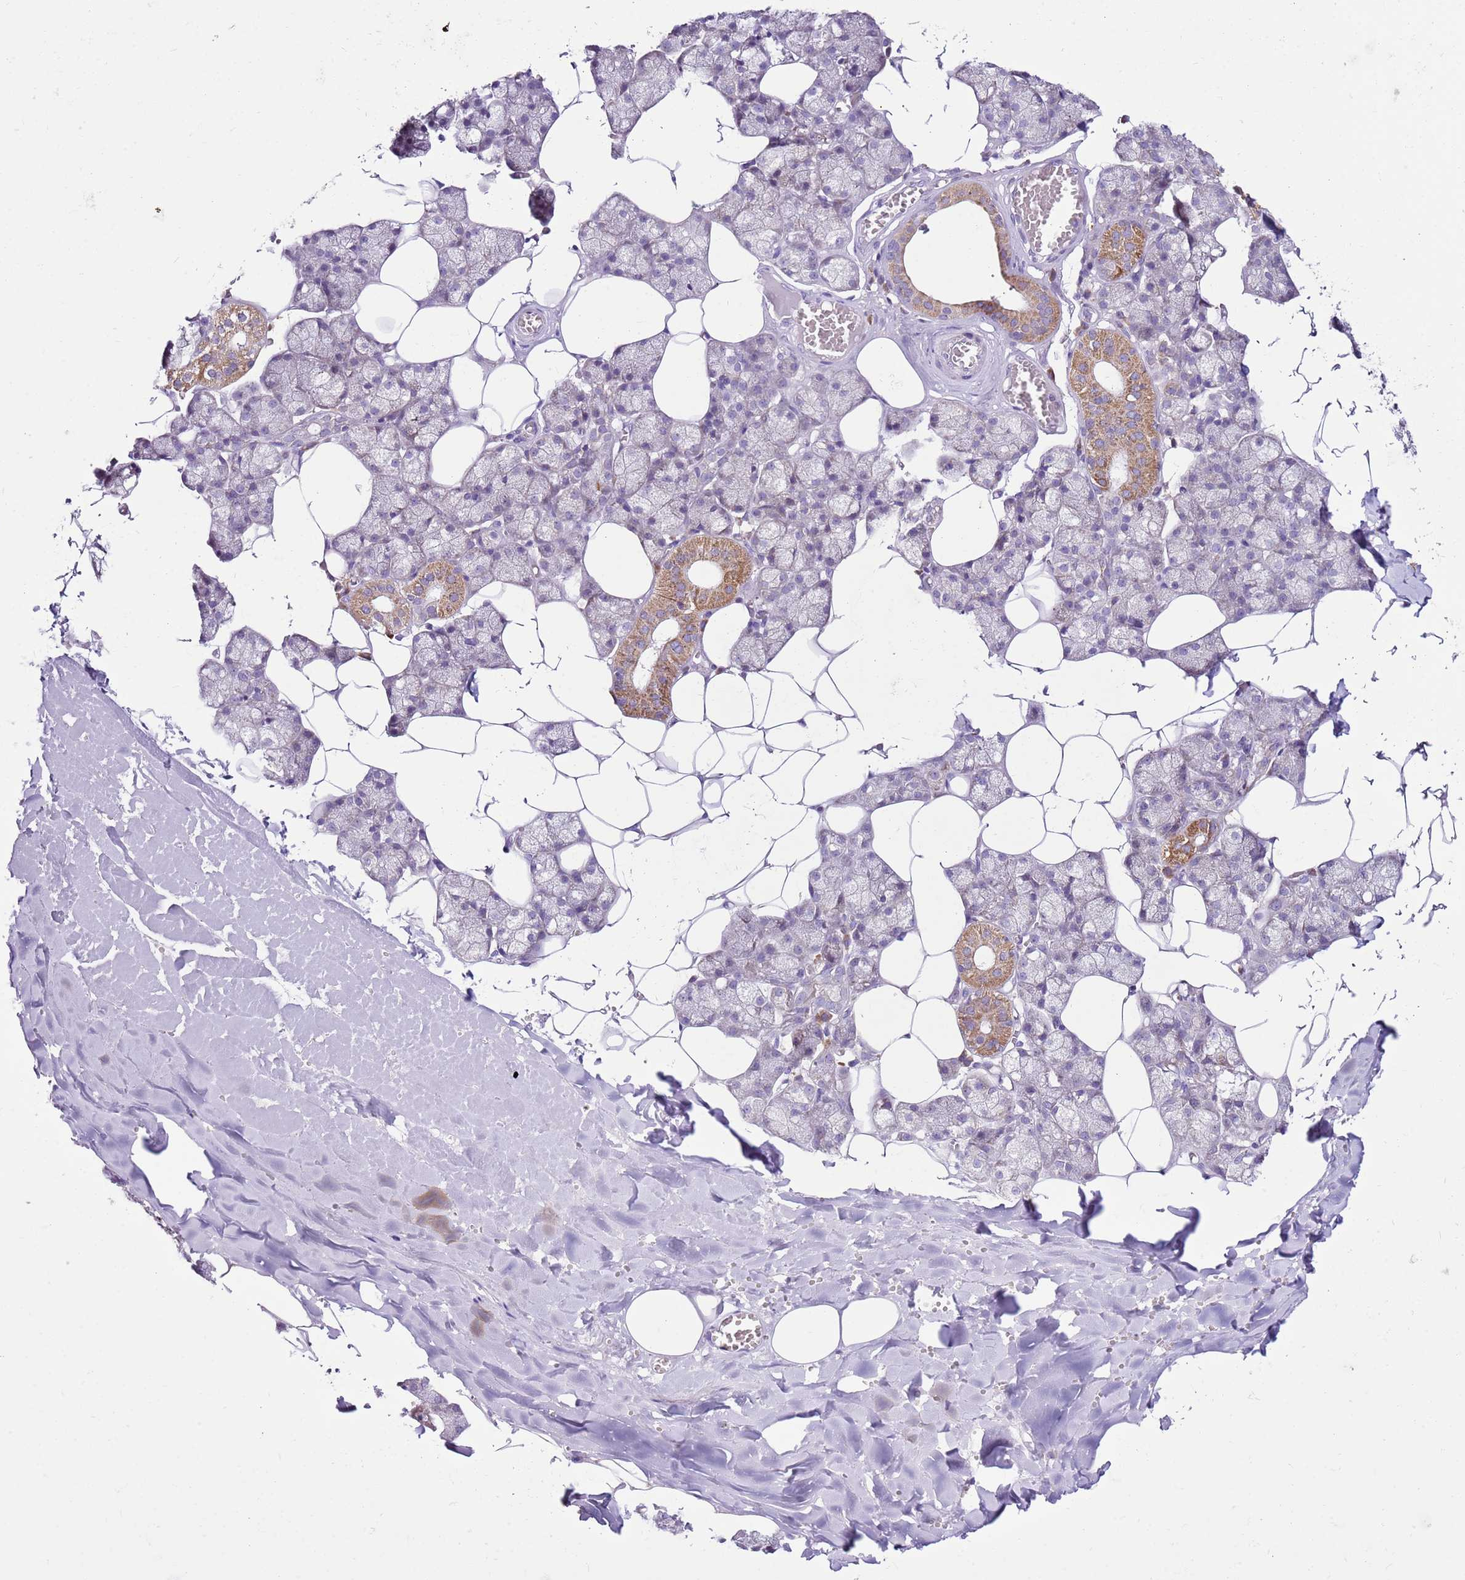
{"staining": {"intensity": "moderate", "quantity": "<25%", "location": "cytoplasmic/membranous"}, "tissue": "salivary gland", "cell_type": "Glandular cells", "image_type": "normal", "snomed": [{"axis": "morphology", "description": "Normal tissue, NOS"}, {"axis": "topography", "description": "Salivary gland"}], "caption": "The histopathology image shows a brown stain indicating the presence of a protein in the cytoplasmic/membranous of glandular cells in salivary gland.", "gene": "MRPL36", "patient": {"sex": "male", "age": 62}}